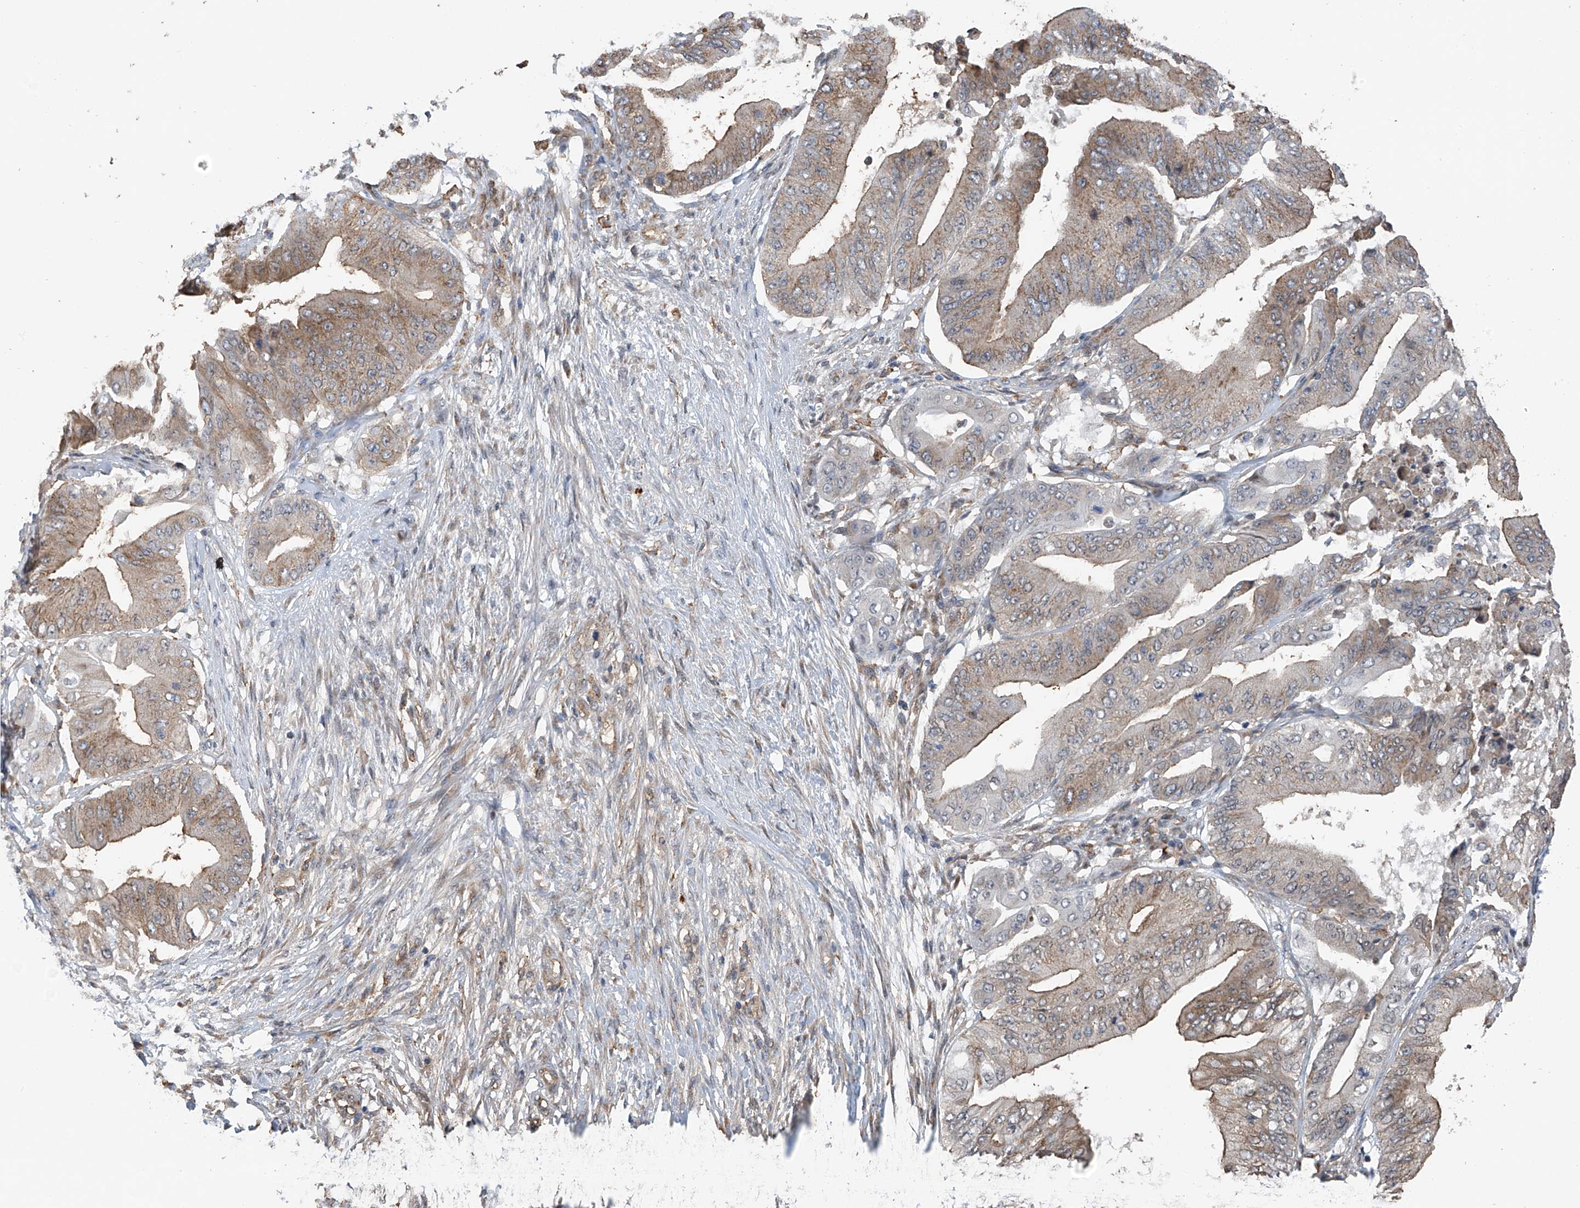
{"staining": {"intensity": "weak", "quantity": ">75%", "location": "cytoplasmic/membranous"}, "tissue": "pancreatic cancer", "cell_type": "Tumor cells", "image_type": "cancer", "snomed": [{"axis": "morphology", "description": "Adenocarcinoma, NOS"}, {"axis": "topography", "description": "Pancreas"}], "caption": "Immunohistochemistry histopathology image of human pancreatic adenocarcinoma stained for a protein (brown), which shows low levels of weak cytoplasmic/membranous positivity in approximately >75% of tumor cells.", "gene": "ZNF189", "patient": {"sex": "female", "age": 77}}